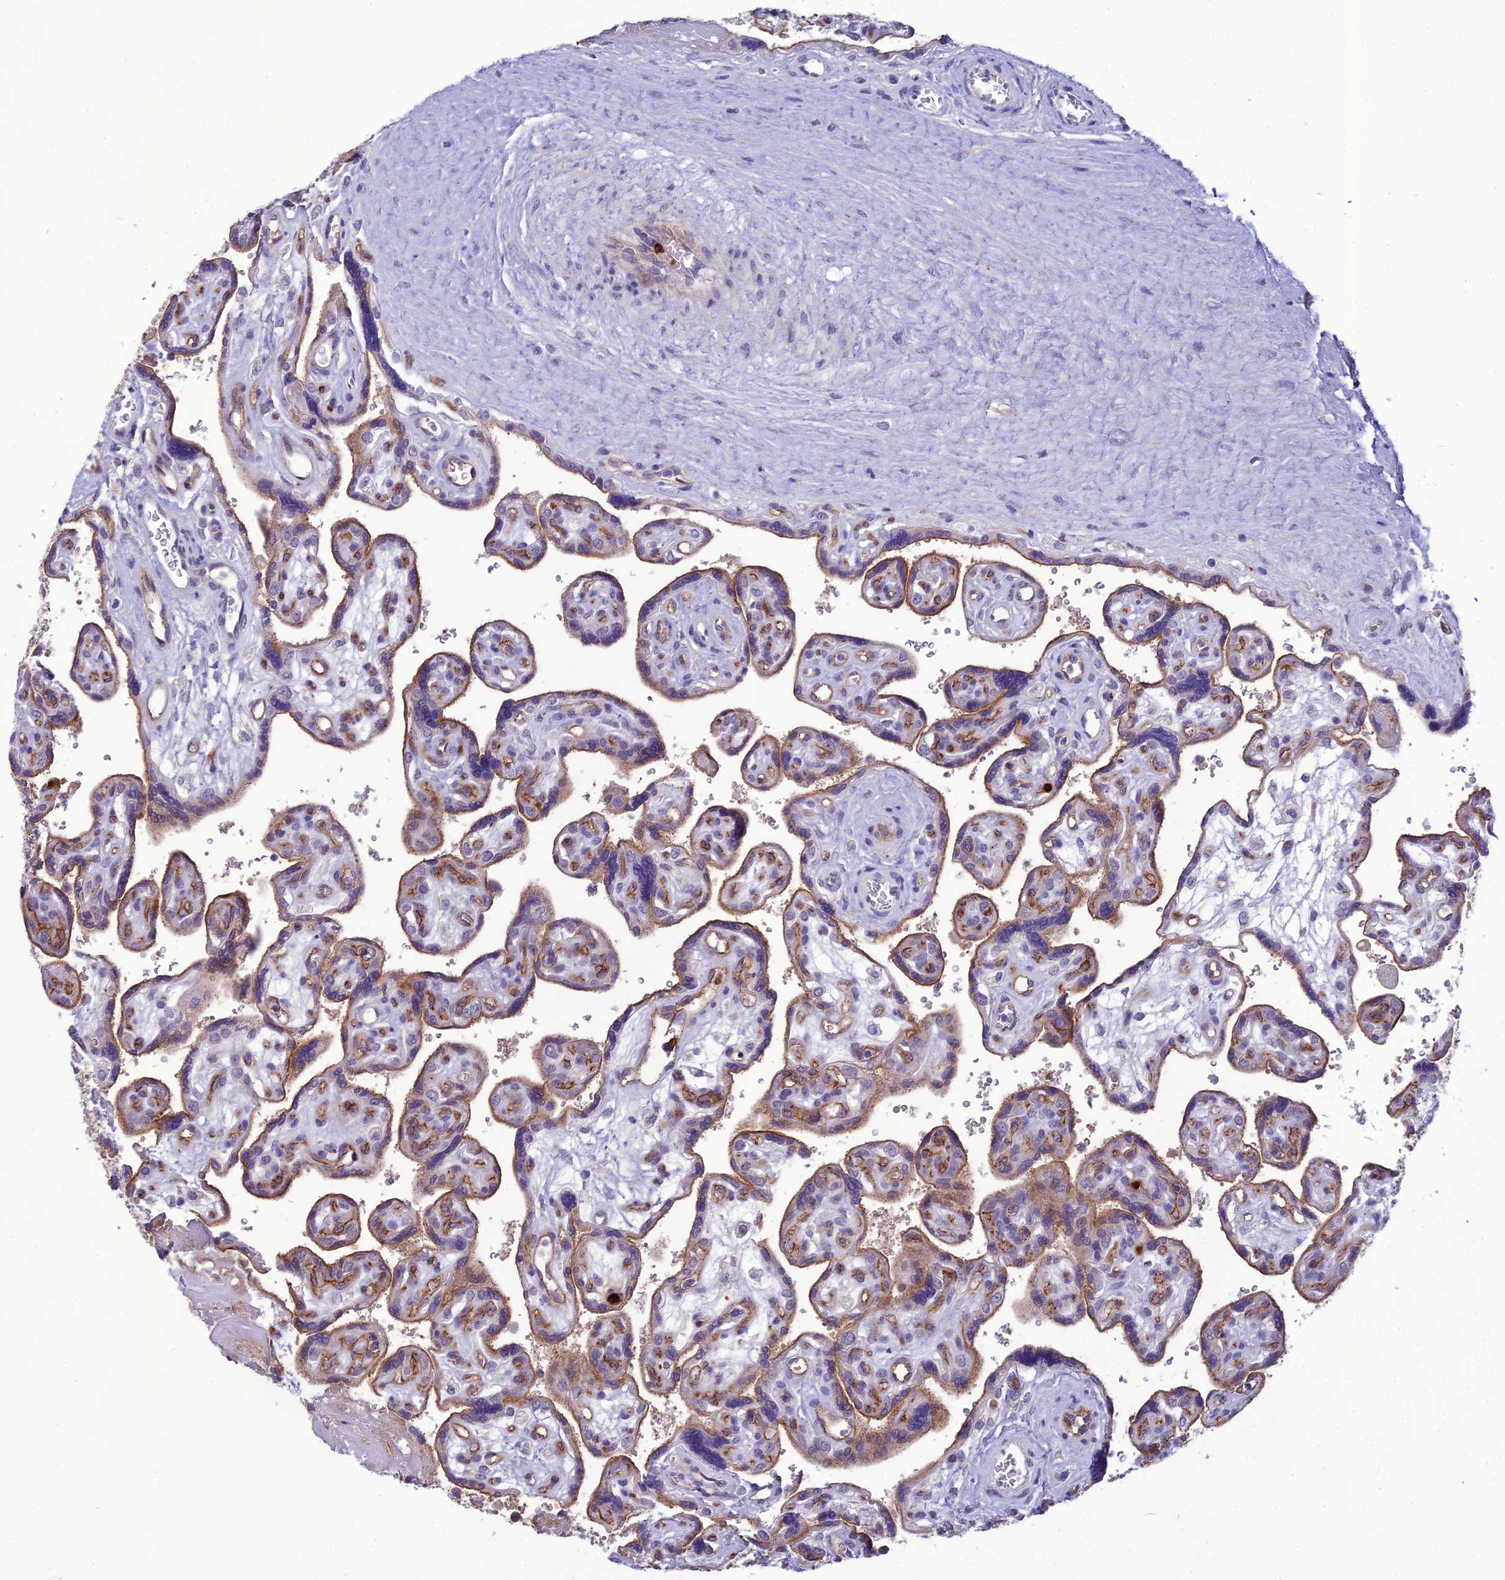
{"staining": {"intensity": "moderate", "quantity": ">75%", "location": "cytoplasmic/membranous"}, "tissue": "placenta", "cell_type": "Trophoblastic cells", "image_type": "normal", "snomed": [{"axis": "morphology", "description": "Normal tissue, NOS"}, {"axis": "topography", "description": "Placenta"}], "caption": "High-magnification brightfield microscopy of benign placenta stained with DAB (3,3'-diaminobenzidine) (brown) and counterstained with hematoxylin (blue). trophoblastic cells exhibit moderate cytoplasmic/membranous staining is appreciated in about>75% of cells.", "gene": "BBS7", "patient": {"sex": "female", "age": 39}}